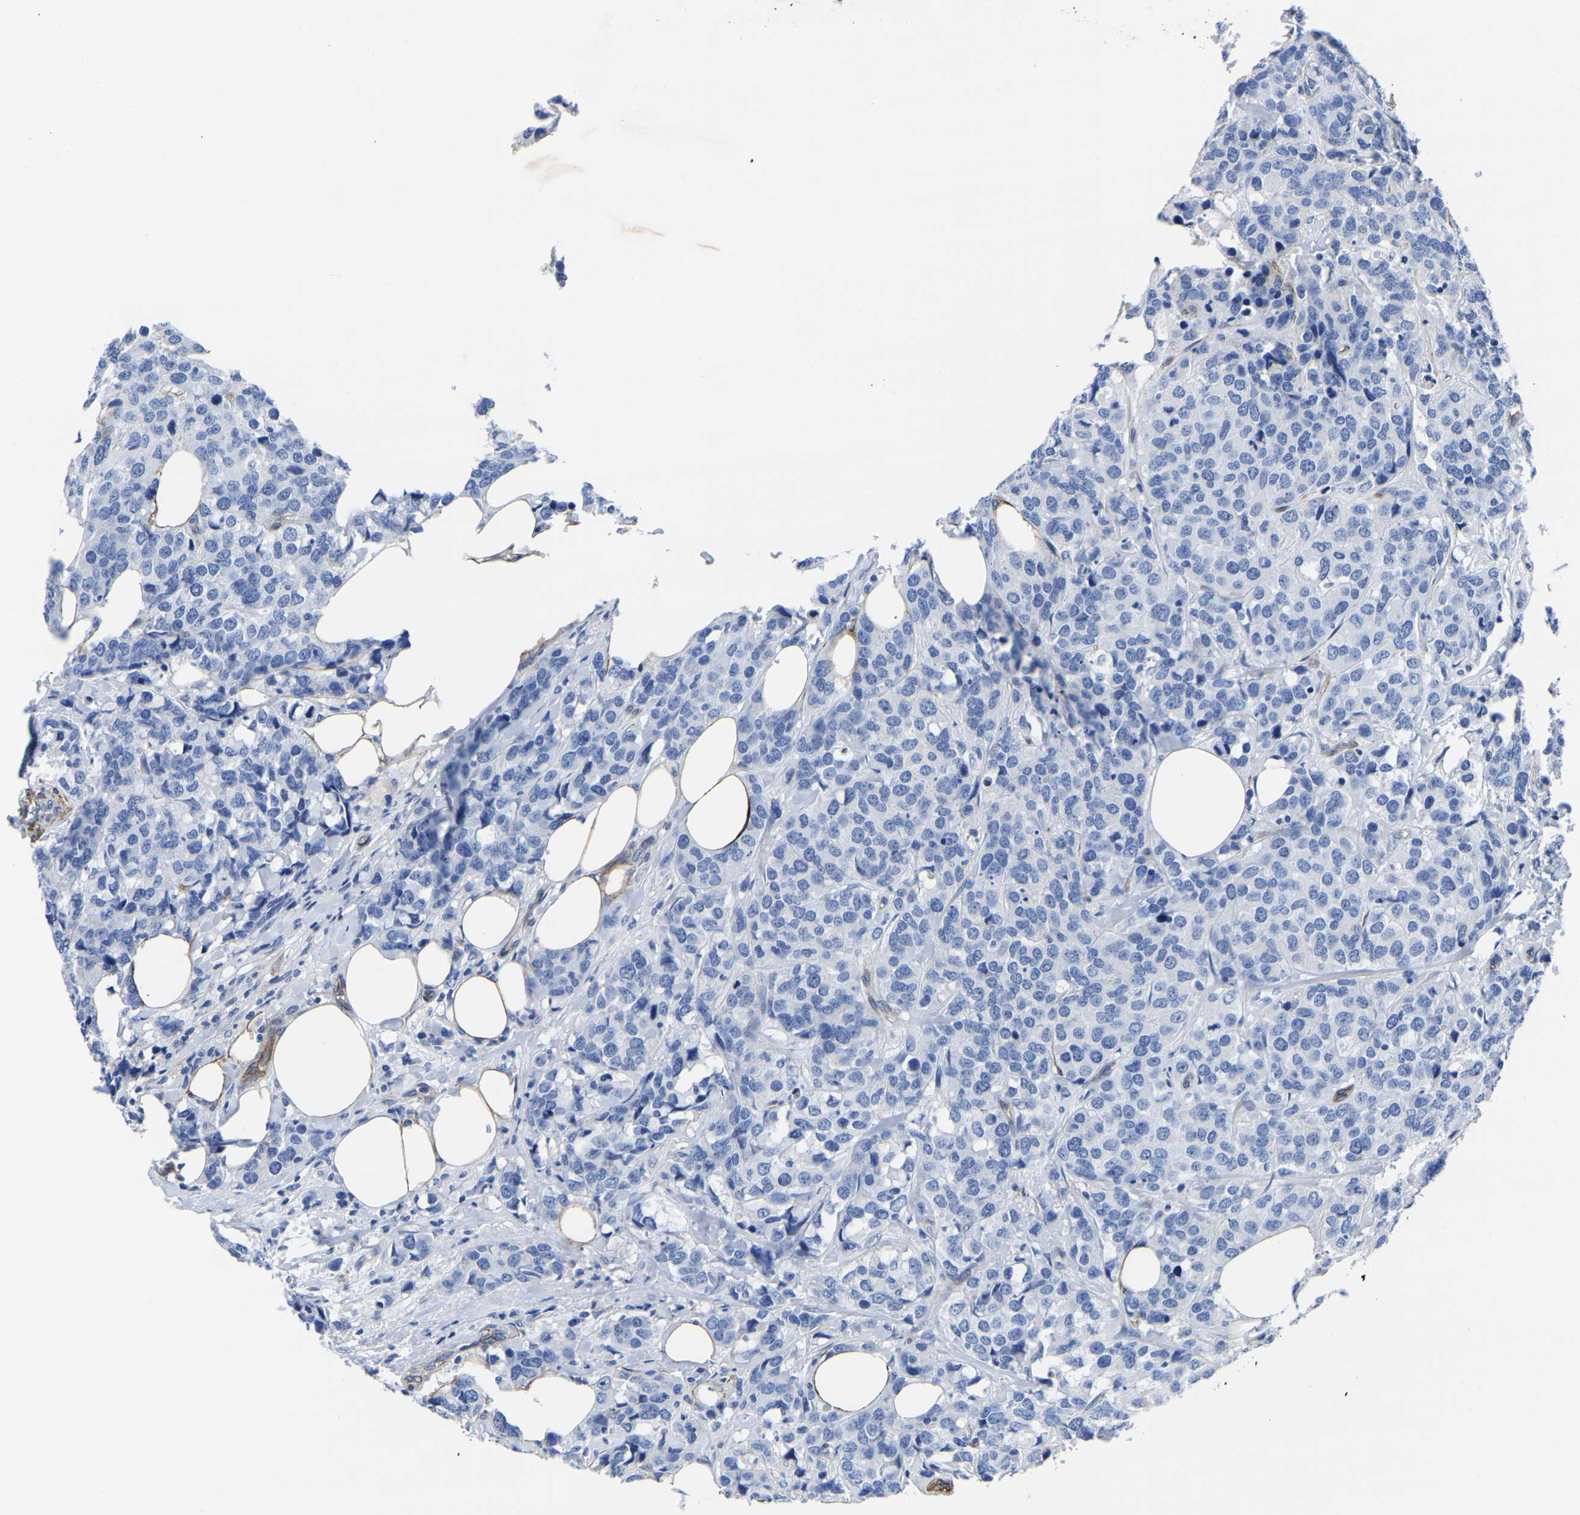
{"staining": {"intensity": "negative", "quantity": "none", "location": "none"}, "tissue": "breast cancer", "cell_type": "Tumor cells", "image_type": "cancer", "snomed": [{"axis": "morphology", "description": "Lobular carcinoma"}, {"axis": "topography", "description": "Breast"}], "caption": "Breast lobular carcinoma was stained to show a protein in brown. There is no significant expression in tumor cells.", "gene": "SLC45A3", "patient": {"sex": "female", "age": 59}}